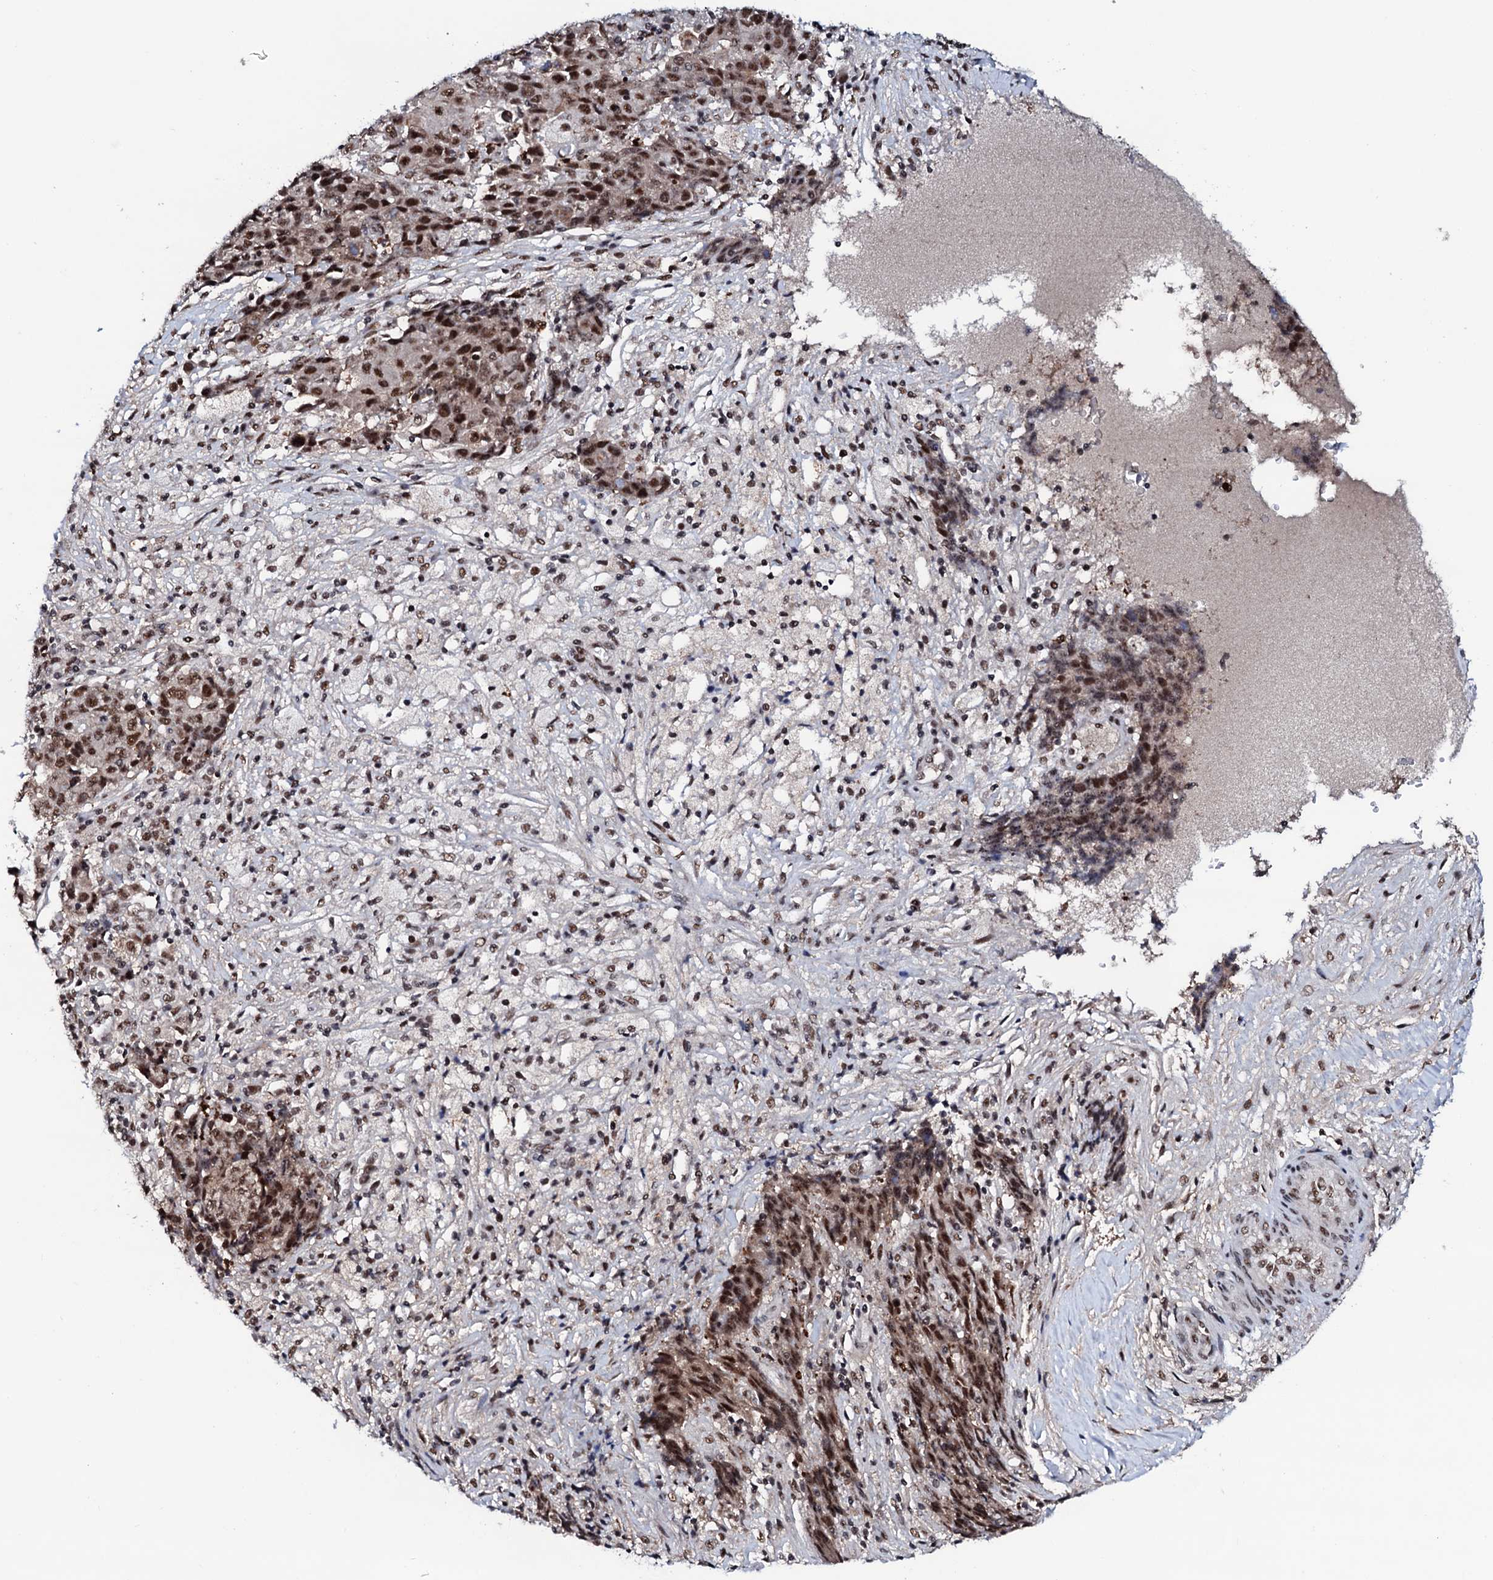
{"staining": {"intensity": "strong", "quantity": ">75%", "location": "nuclear"}, "tissue": "ovarian cancer", "cell_type": "Tumor cells", "image_type": "cancer", "snomed": [{"axis": "morphology", "description": "Carcinoma, endometroid"}, {"axis": "topography", "description": "Ovary"}], "caption": "Protein expression analysis of human ovarian endometroid carcinoma reveals strong nuclear expression in about >75% of tumor cells.", "gene": "PRPF18", "patient": {"sex": "female", "age": 42}}